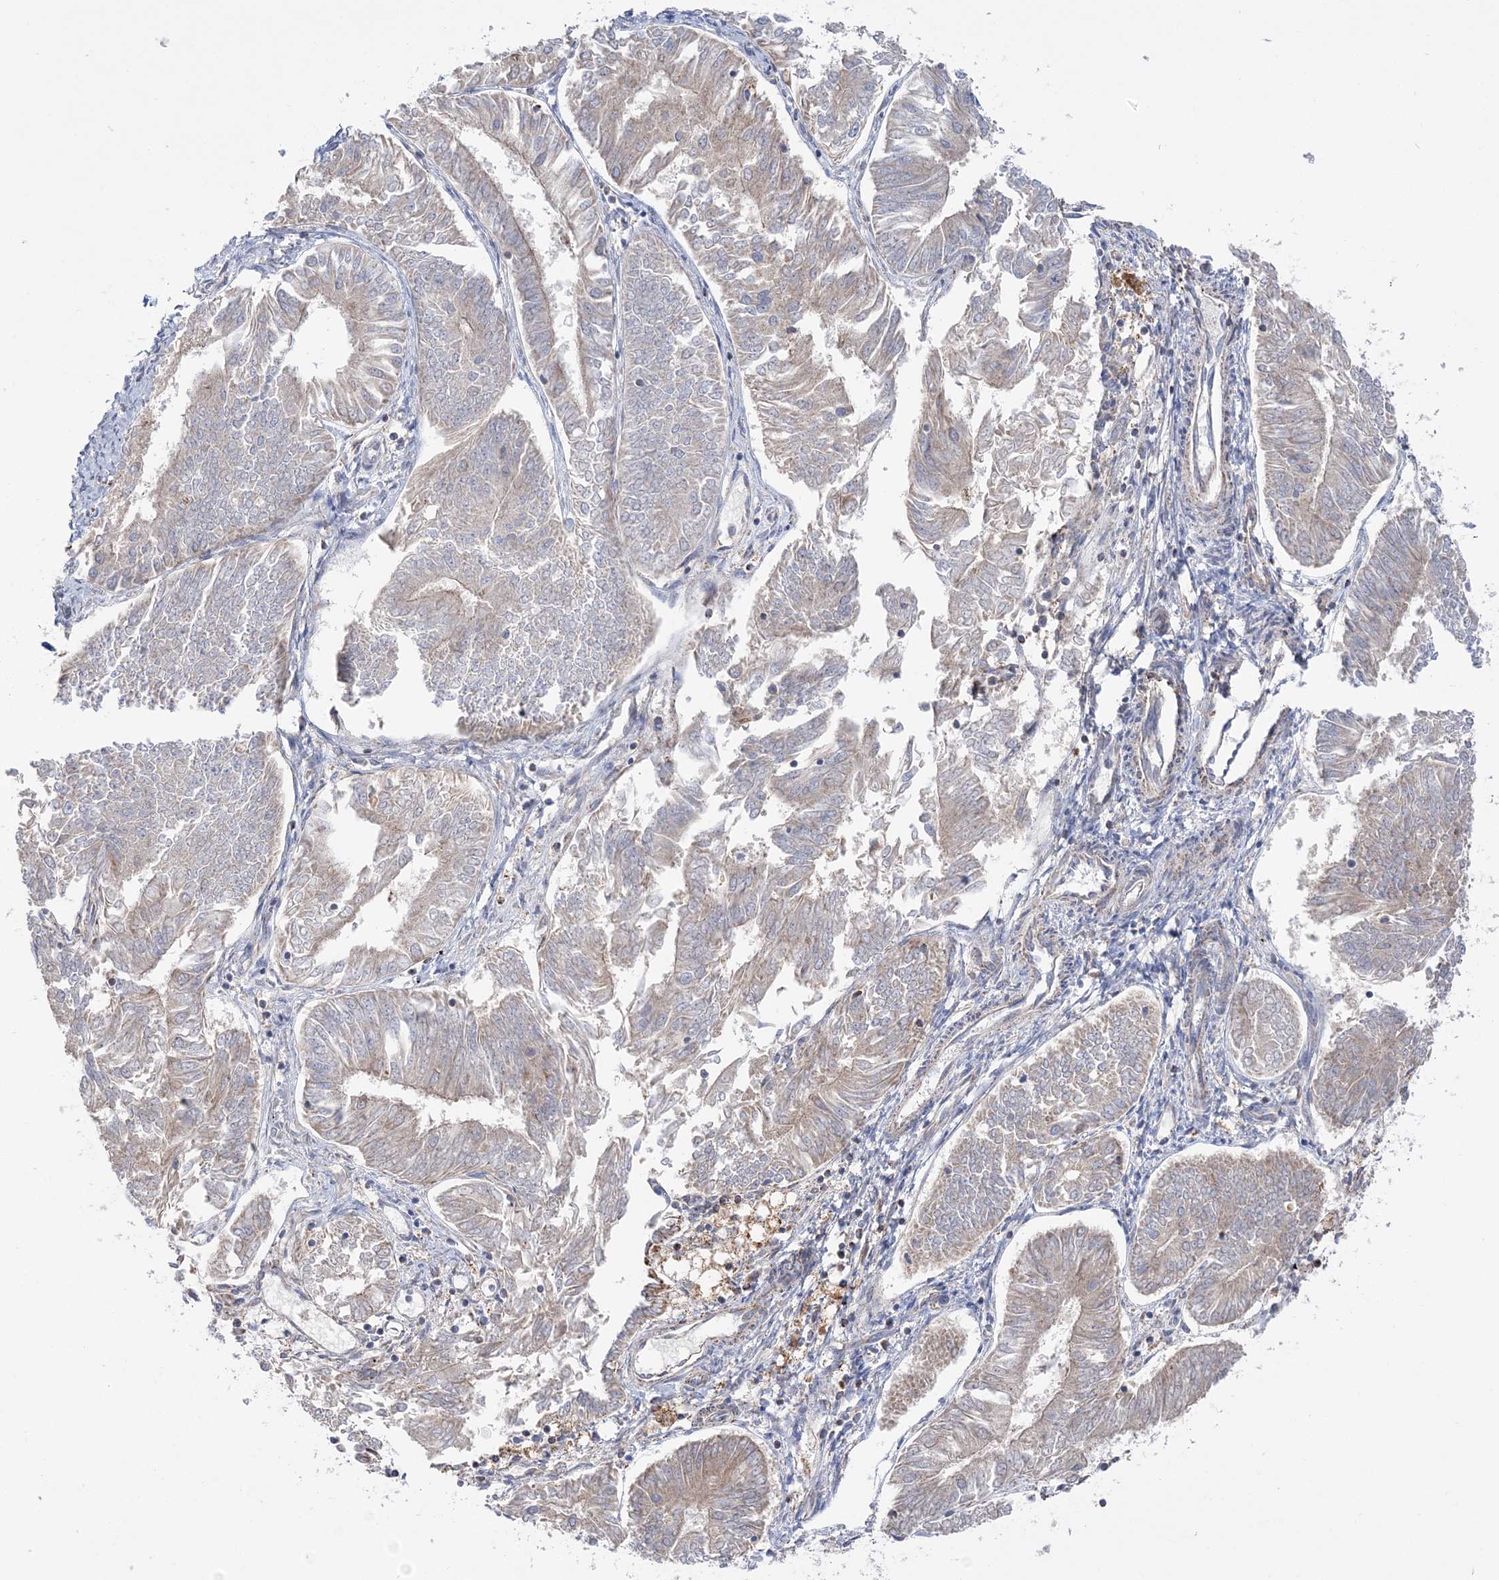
{"staining": {"intensity": "weak", "quantity": "25%-75%", "location": "cytoplasmic/membranous"}, "tissue": "endometrial cancer", "cell_type": "Tumor cells", "image_type": "cancer", "snomed": [{"axis": "morphology", "description": "Adenocarcinoma, NOS"}, {"axis": "topography", "description": "Endometrium"}], "caption": "Protein staining of adenocarcinoma (endometrial) tissue exhibits weak cytoplasmic/membranous staining in approximately 25%-75% of tumor cells. Nuclei are stained in blue.", "gene": "MMADHC", "patient": {"sex": "female", "age": 58}}